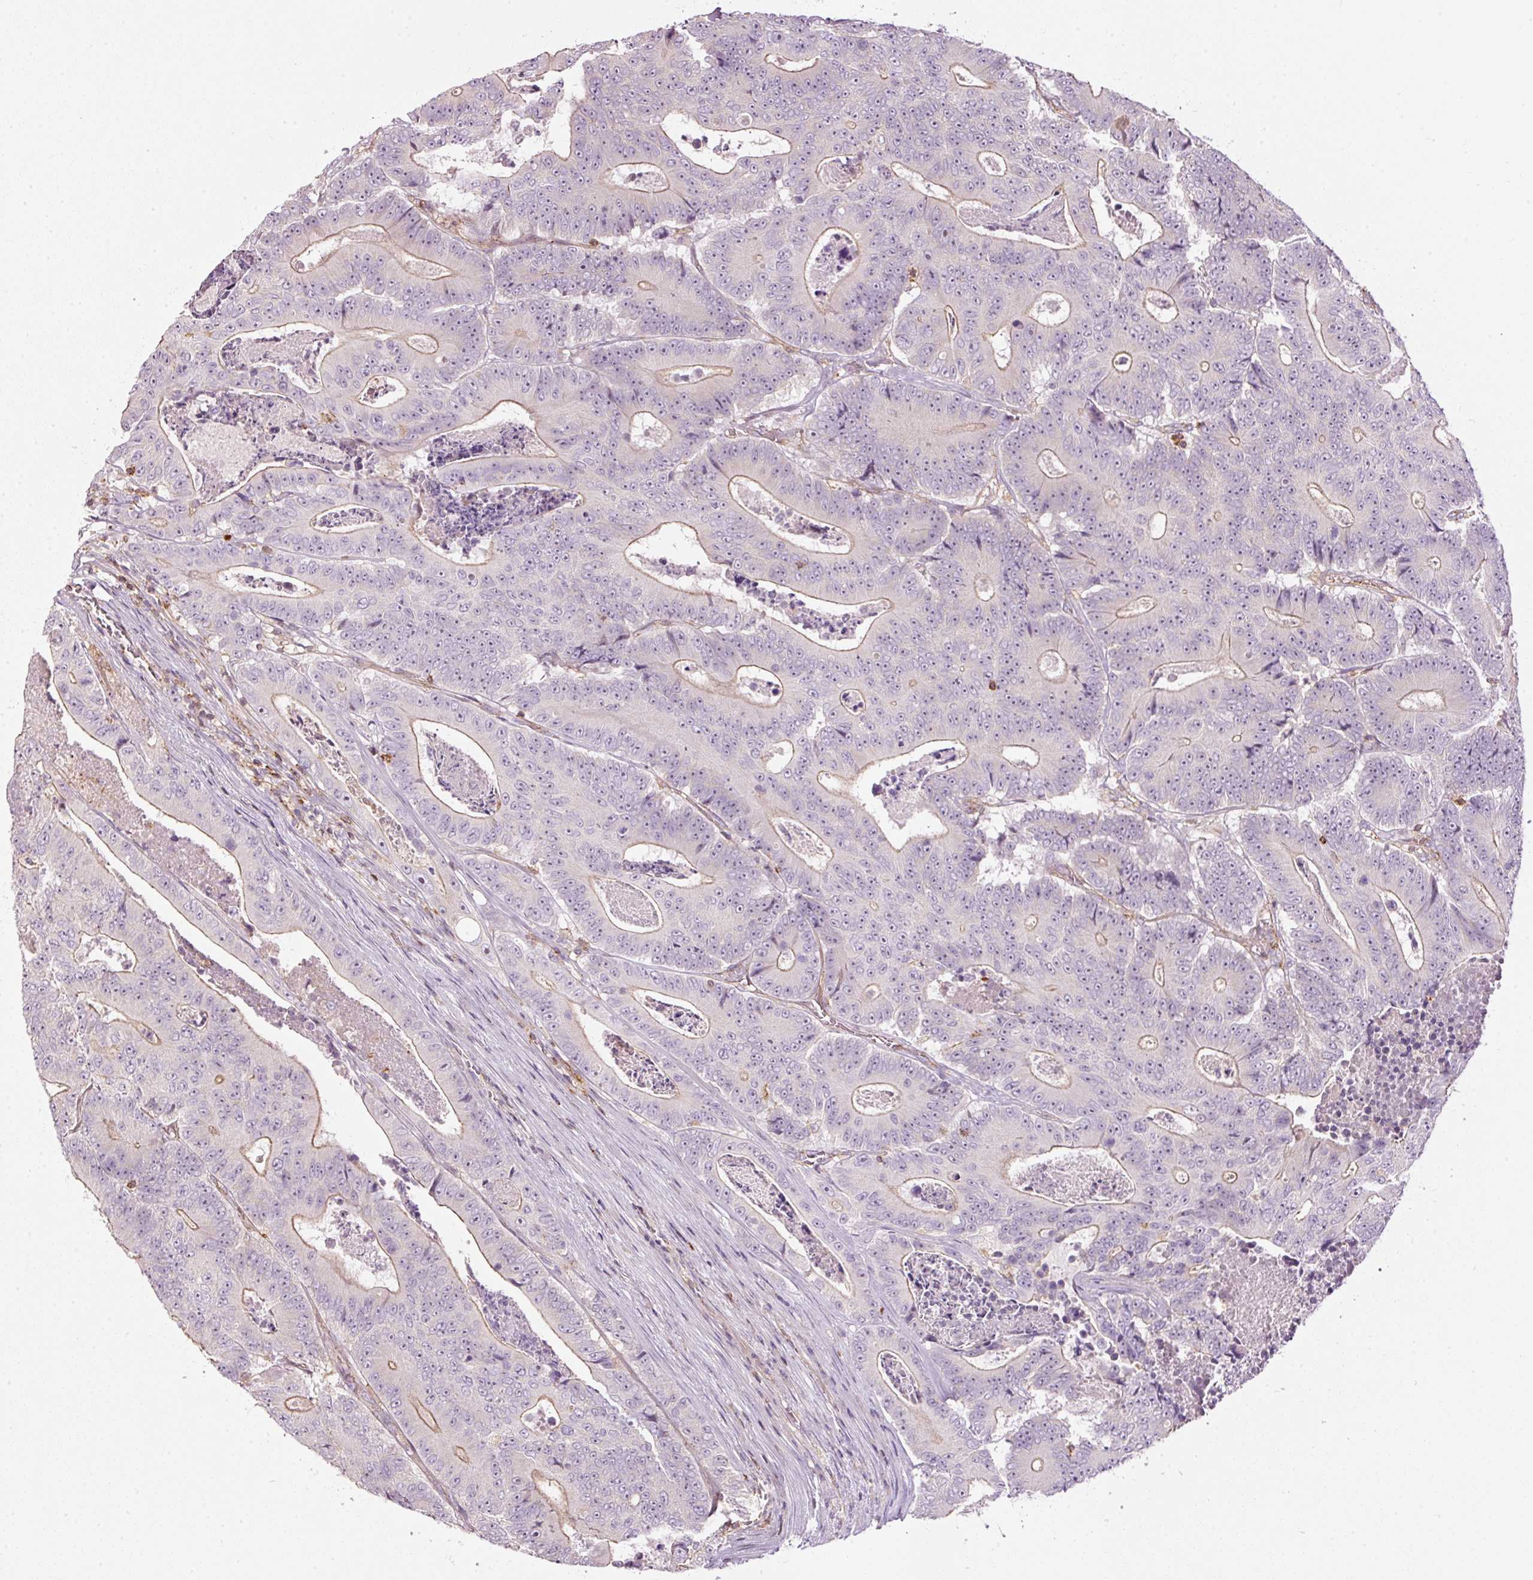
{"staining": {"intensity": "weak", "quantity": "25%-75%", "location": "cytoplasmic/membranous"}, "tissue": "colorectal cancer", "cell_type": "Tumor cells", "image_type": "cancer", "snomed": [{"axis": "morphology", "description": "Adenocarcinoma, NOS"}, {"axis": "topography", "description": "Colon"}], "caption": "A low amount of weak cytoplasmic/membranous expression is appreciated in about 25%-75% of tumor cells in adenocarcinoma (colorectal) tissue.", "gene": "SIPA1", "patient": {"sex": "male", "age": 83}}